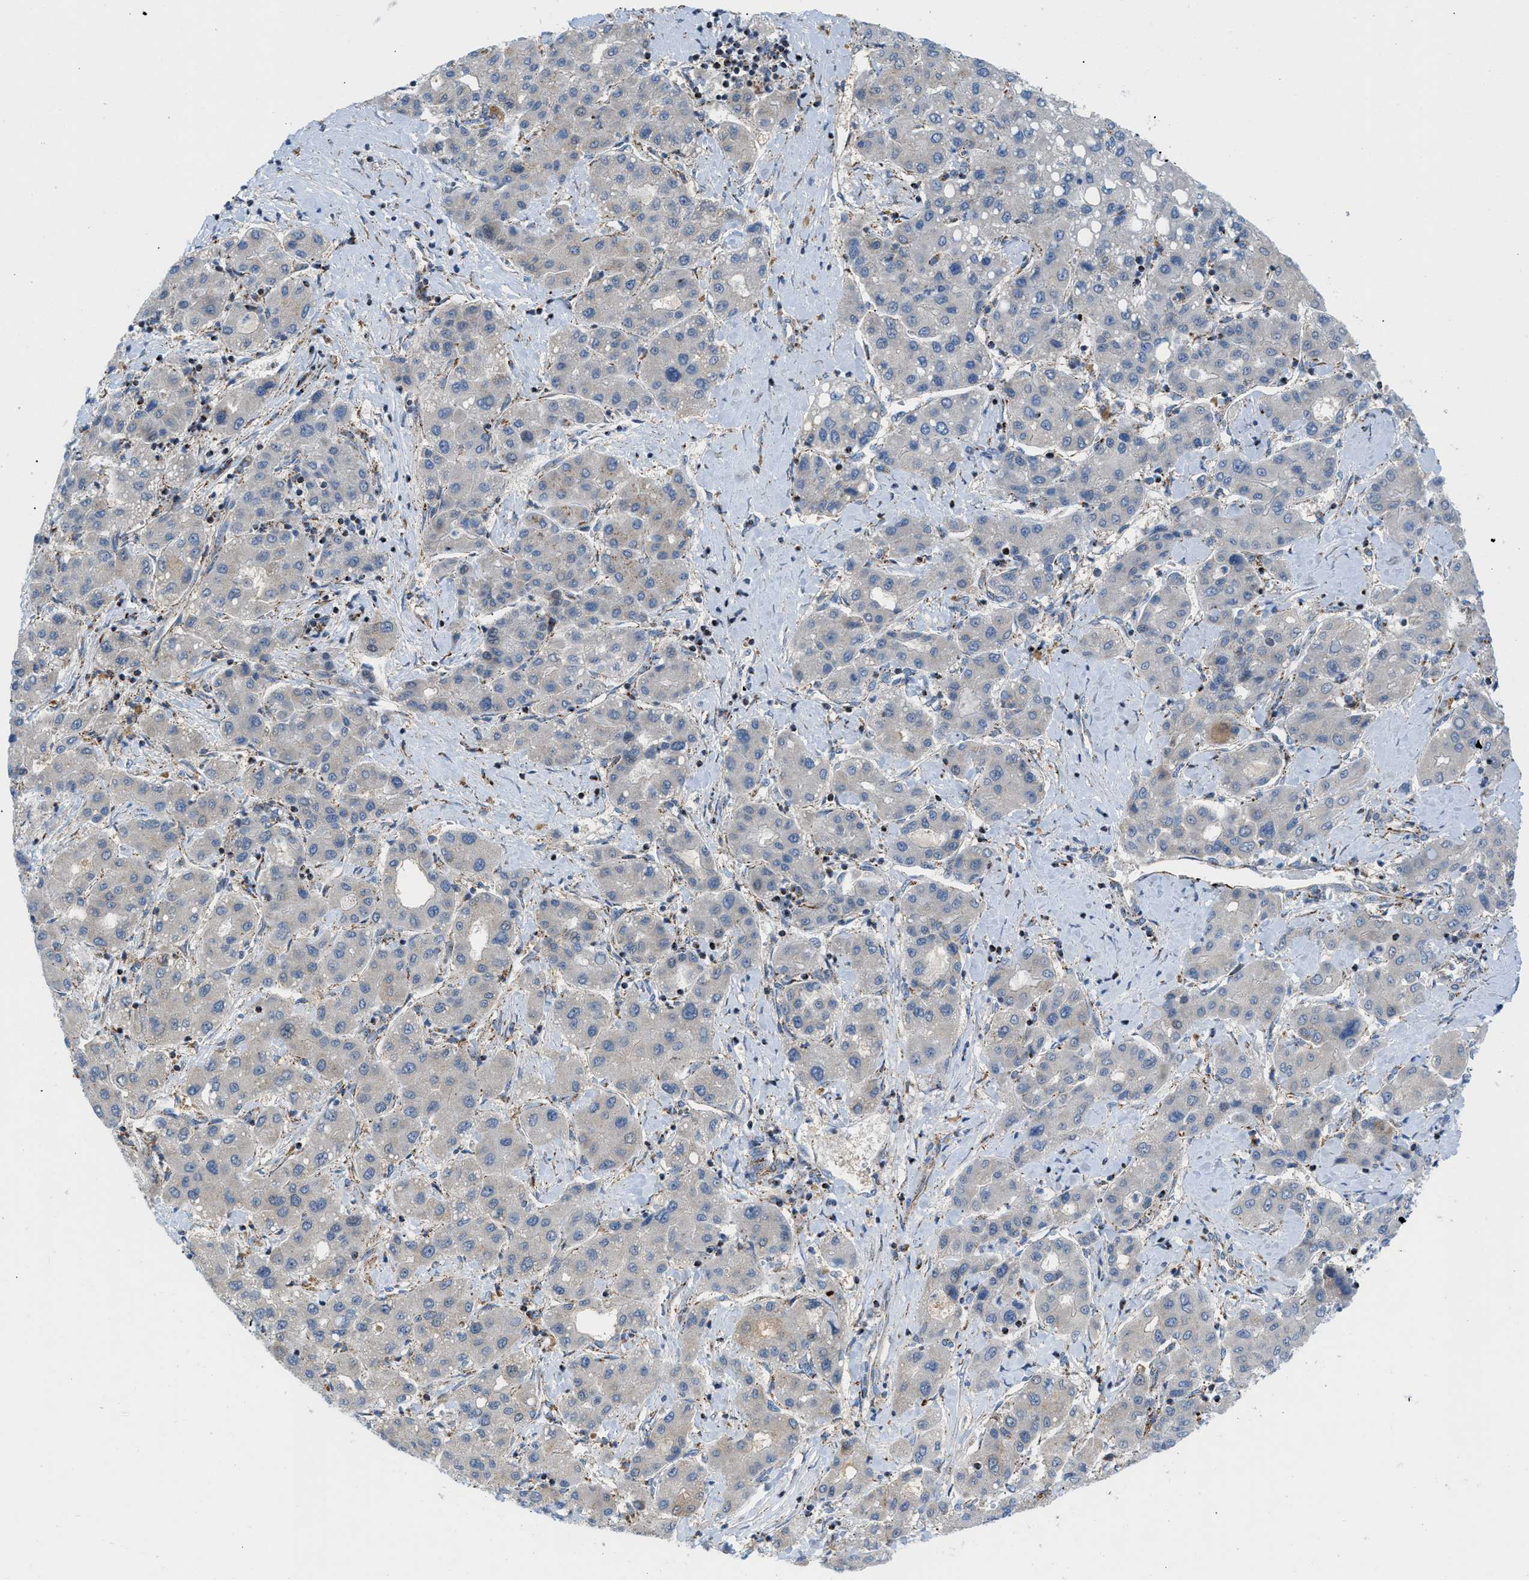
{"staining": {"intensity": "weak", "quantity": "25%-75%", "location": "cytoplasmic/membranous"}, "tissue": "liver cancer", "cell_type": "Tumor cells", "image_type": "cancer", "snomed": [{"axis": "morphology", "description": "Carcinoma, Hepatocellular, NOS"}, {"axis": "topography", "description": "Liver"}], "caption": "Liver cancer (hepatocellular carcinoma) stained with a protein marker exhibits weak staining in tumor cells.", "gene": "RBBP9", "patient": {"sex": "male", "age": 65}}